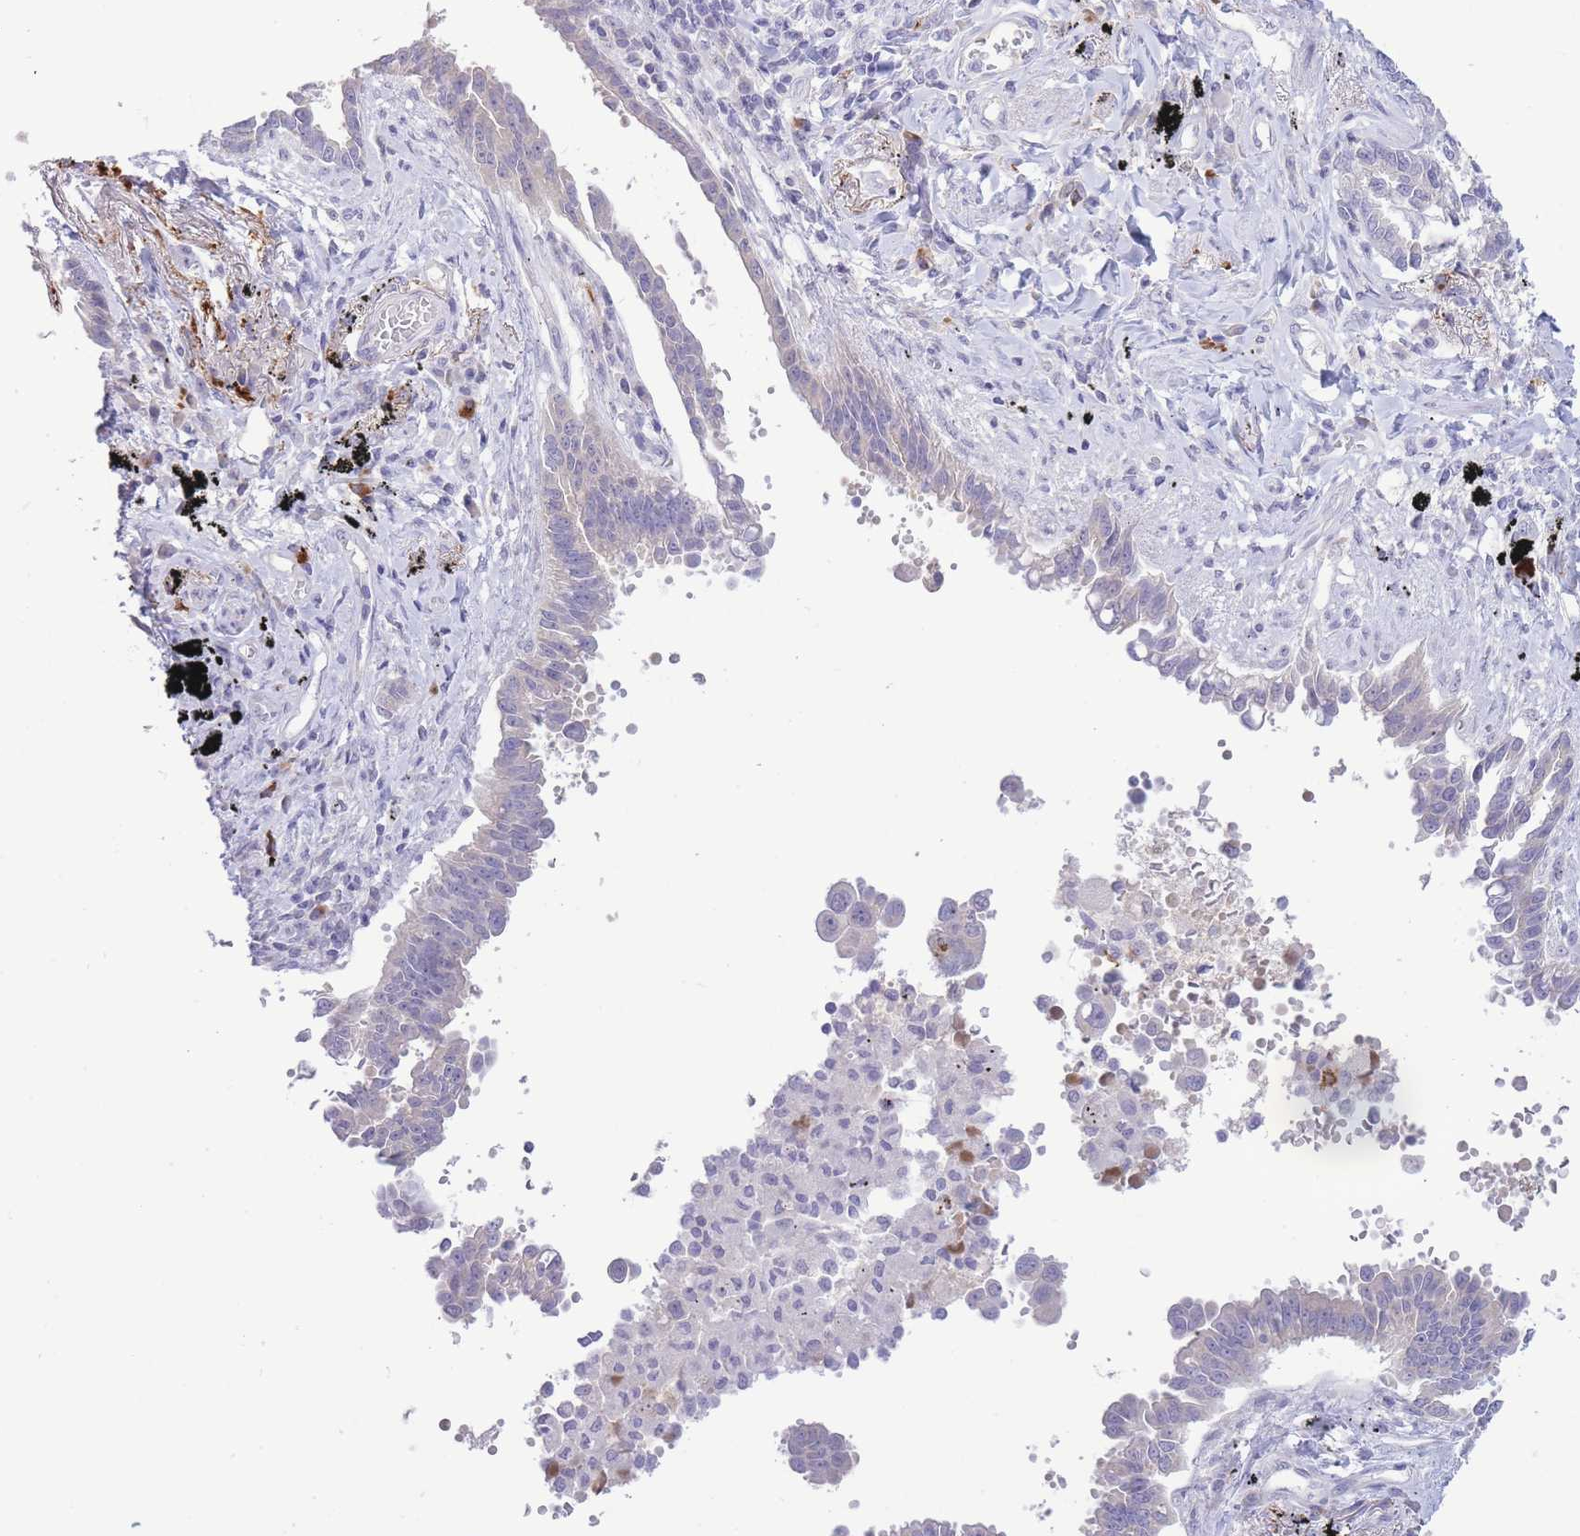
{"staining": {"intensity": "negative", "quantity": "none", "location": "none"}, "tissue": "lung cancer", "cell_type": "Tumor cells", "image_type": "cancer", "snomed": [{"axis": "morphology", "description": "Adenocarcinoma, NOS"}, {"axis": "topography", "description": "Lung"}], "caption": "Immunohistochemistry image of neoplastic tissue: human lung adenocarcinoma stained with DAB shows no significant protein expression in tumor cells.", "gene": "ASAP3", "patient": {"sex": "male", "age": 67}}